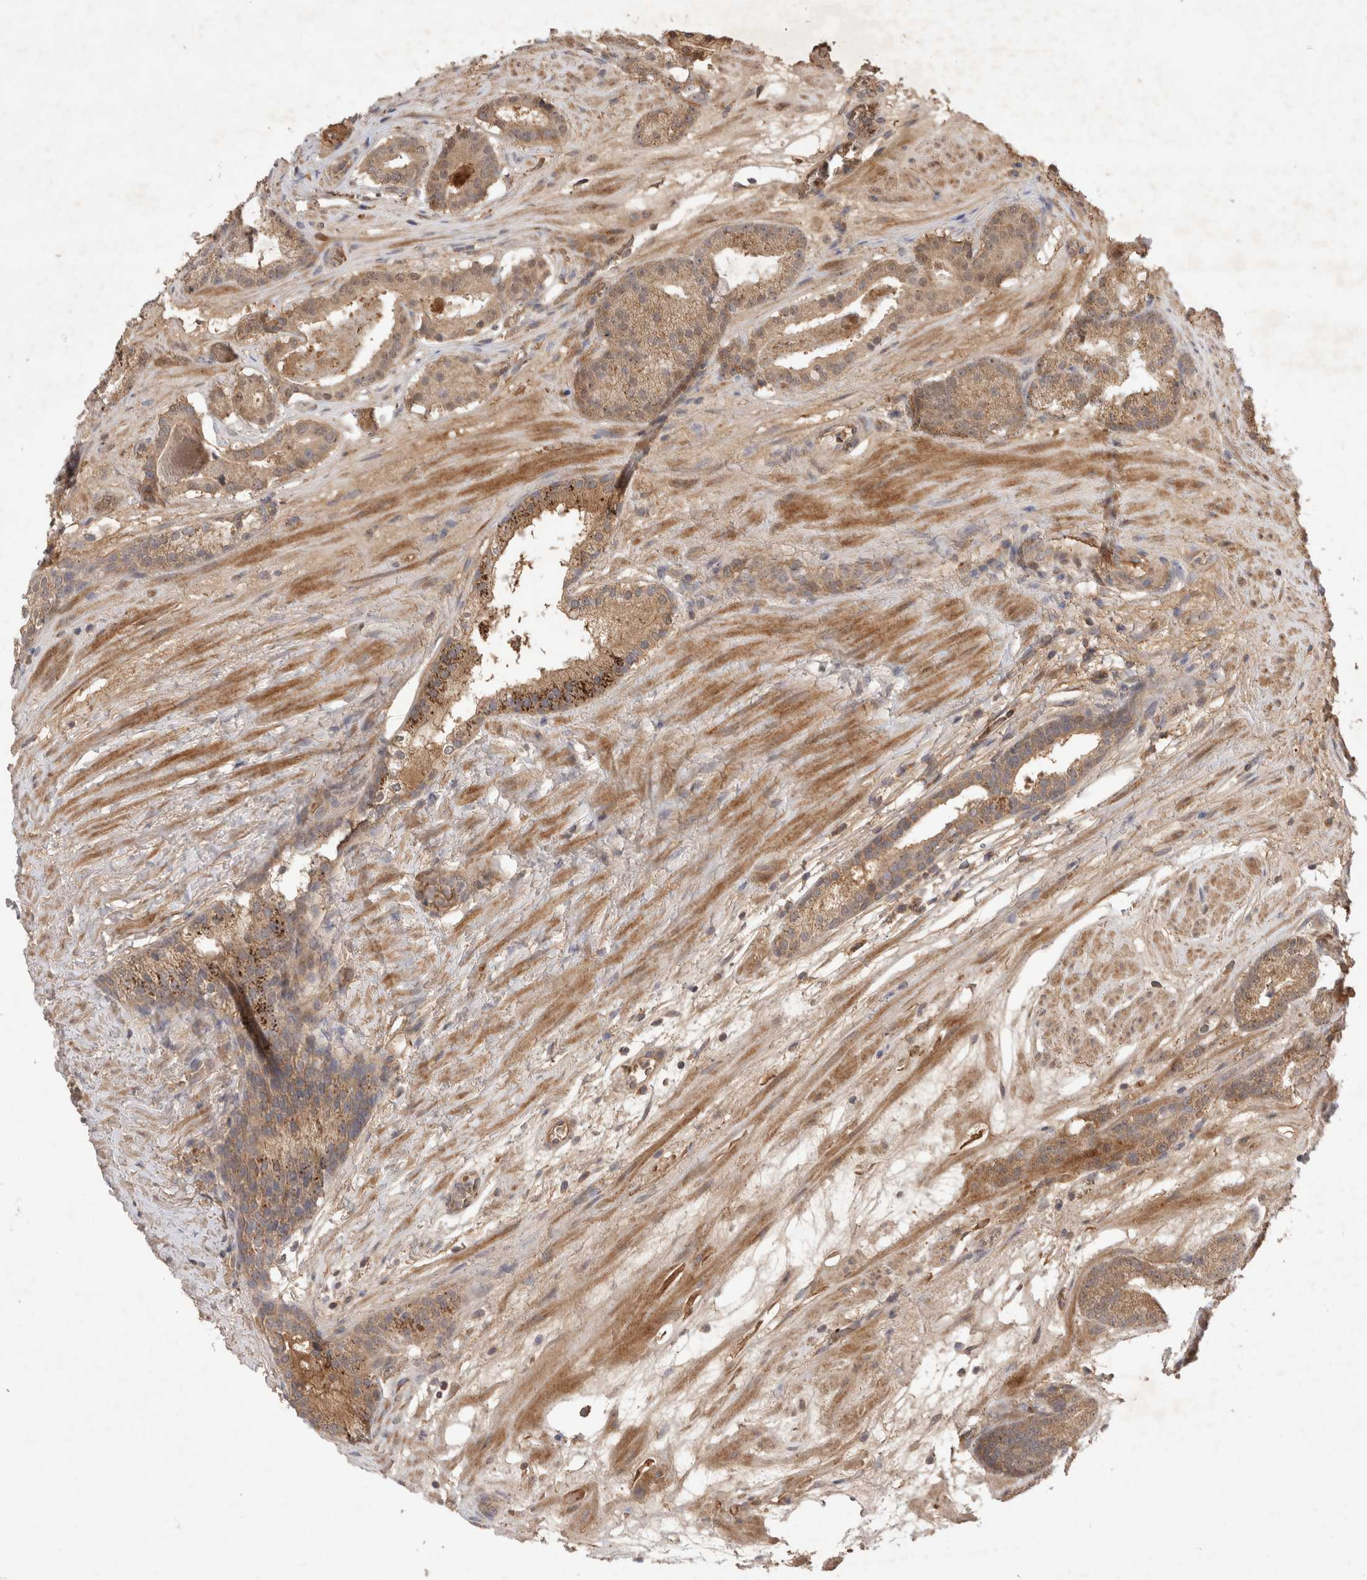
{"staining": {"intensity": "moderate", "quantity": ">75%", "location": "cytoplasmic/membranous"}, "tissue": "prostate cancer", "cell_type": "Tumor cells", "image_type": "cancer", "snomed": [{"axis": "morphology", "description": "Adenocarcinoma, Low grade"}, {"axis": "topography", "description": "Prostate"}], "caption": "Immunohistochemistry (IHC) of prostate cancer reveals medium levels of moderate cytoplasmic/membranous positivity in approximately >75% of tumor cells.", "gene": "FAM221A", "patient": {"sex": "male", "age": 69}}